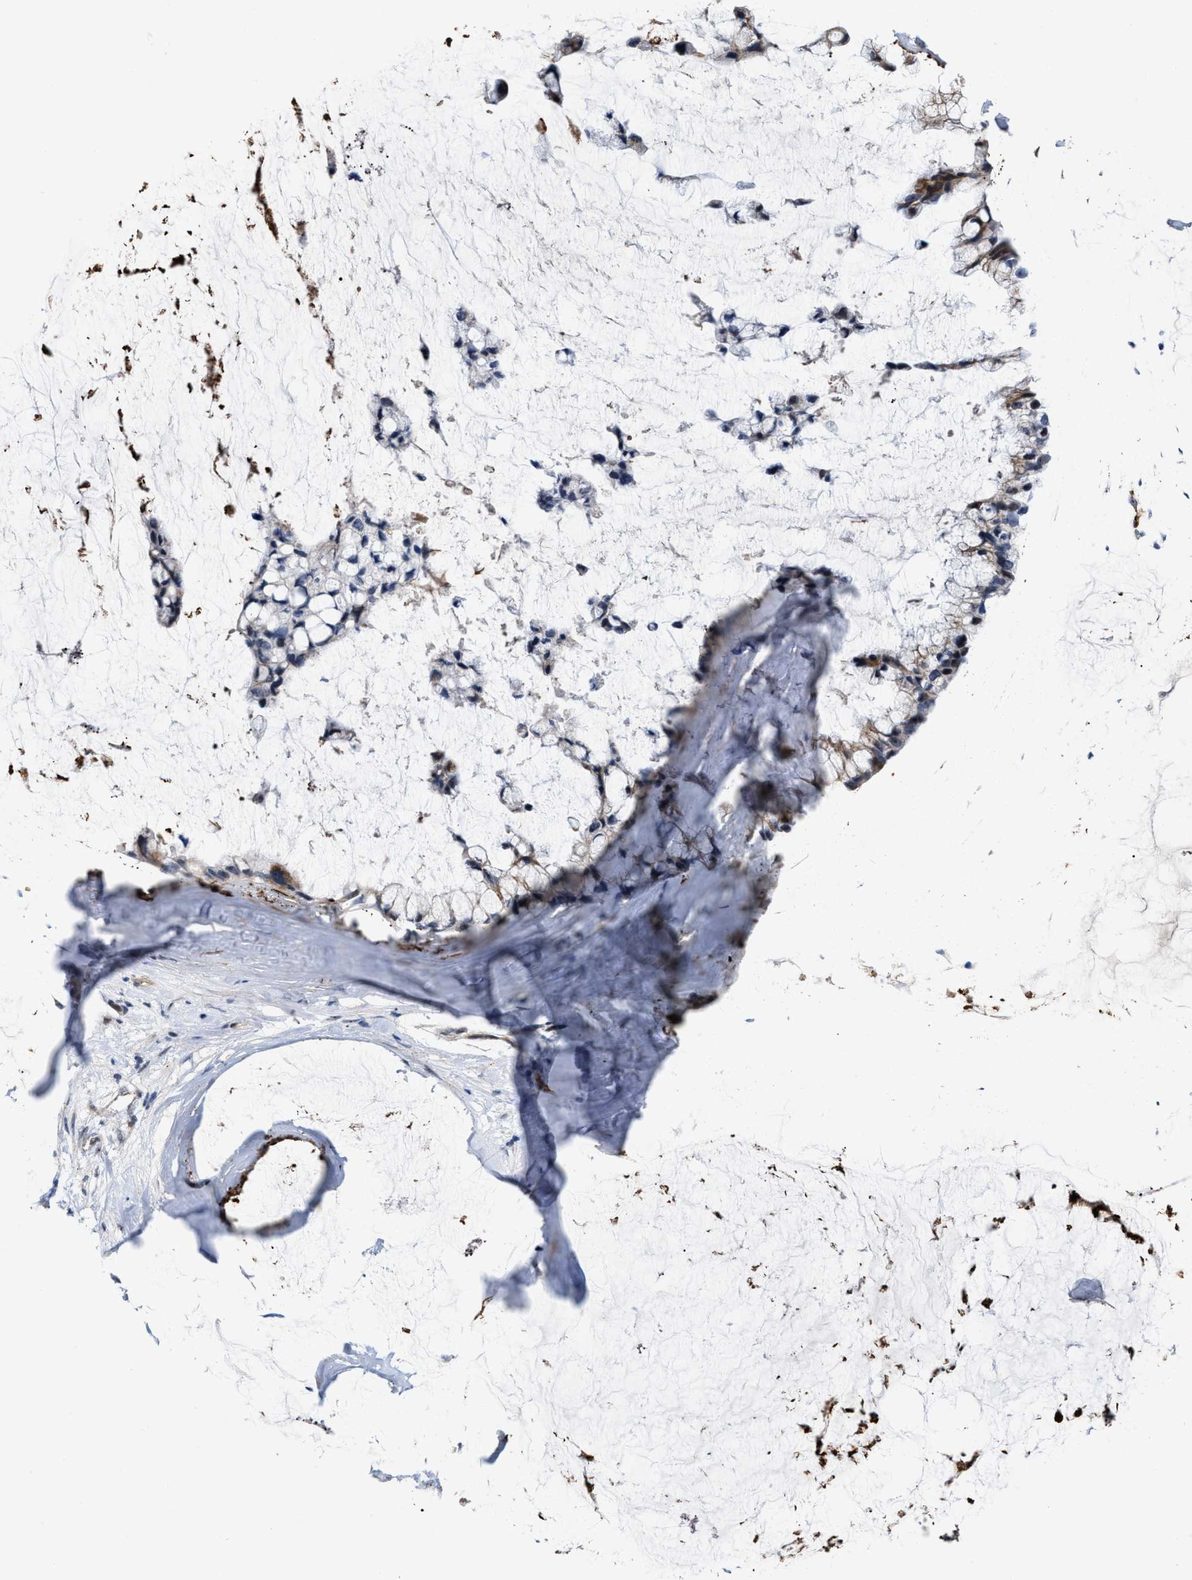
{"staining": {"intensity": "moderate", "quantity": ">75%", "location": "cytoplasmic/membranous"}, "tissue": "ovarian cancer", "cell_type": "Tumor cells", "image_type": "cancer", "snomed": [{"axis": "morphology", "description": "Cystadenocarcinoma, mucinous, NOS"}, {"axis": "topography", "description": "Ovary"}], "caption": "Immunohistochemistry (IHC) image of human ovarian mucinous cystadenocarcinoma stained for a protein (brown), which shows medium levels of moderate cytoplasmic/membranous positivity in about >75% of tumor cells.", "gene": "POLR1F", "patient": {"sex": "female", "age": 39}}